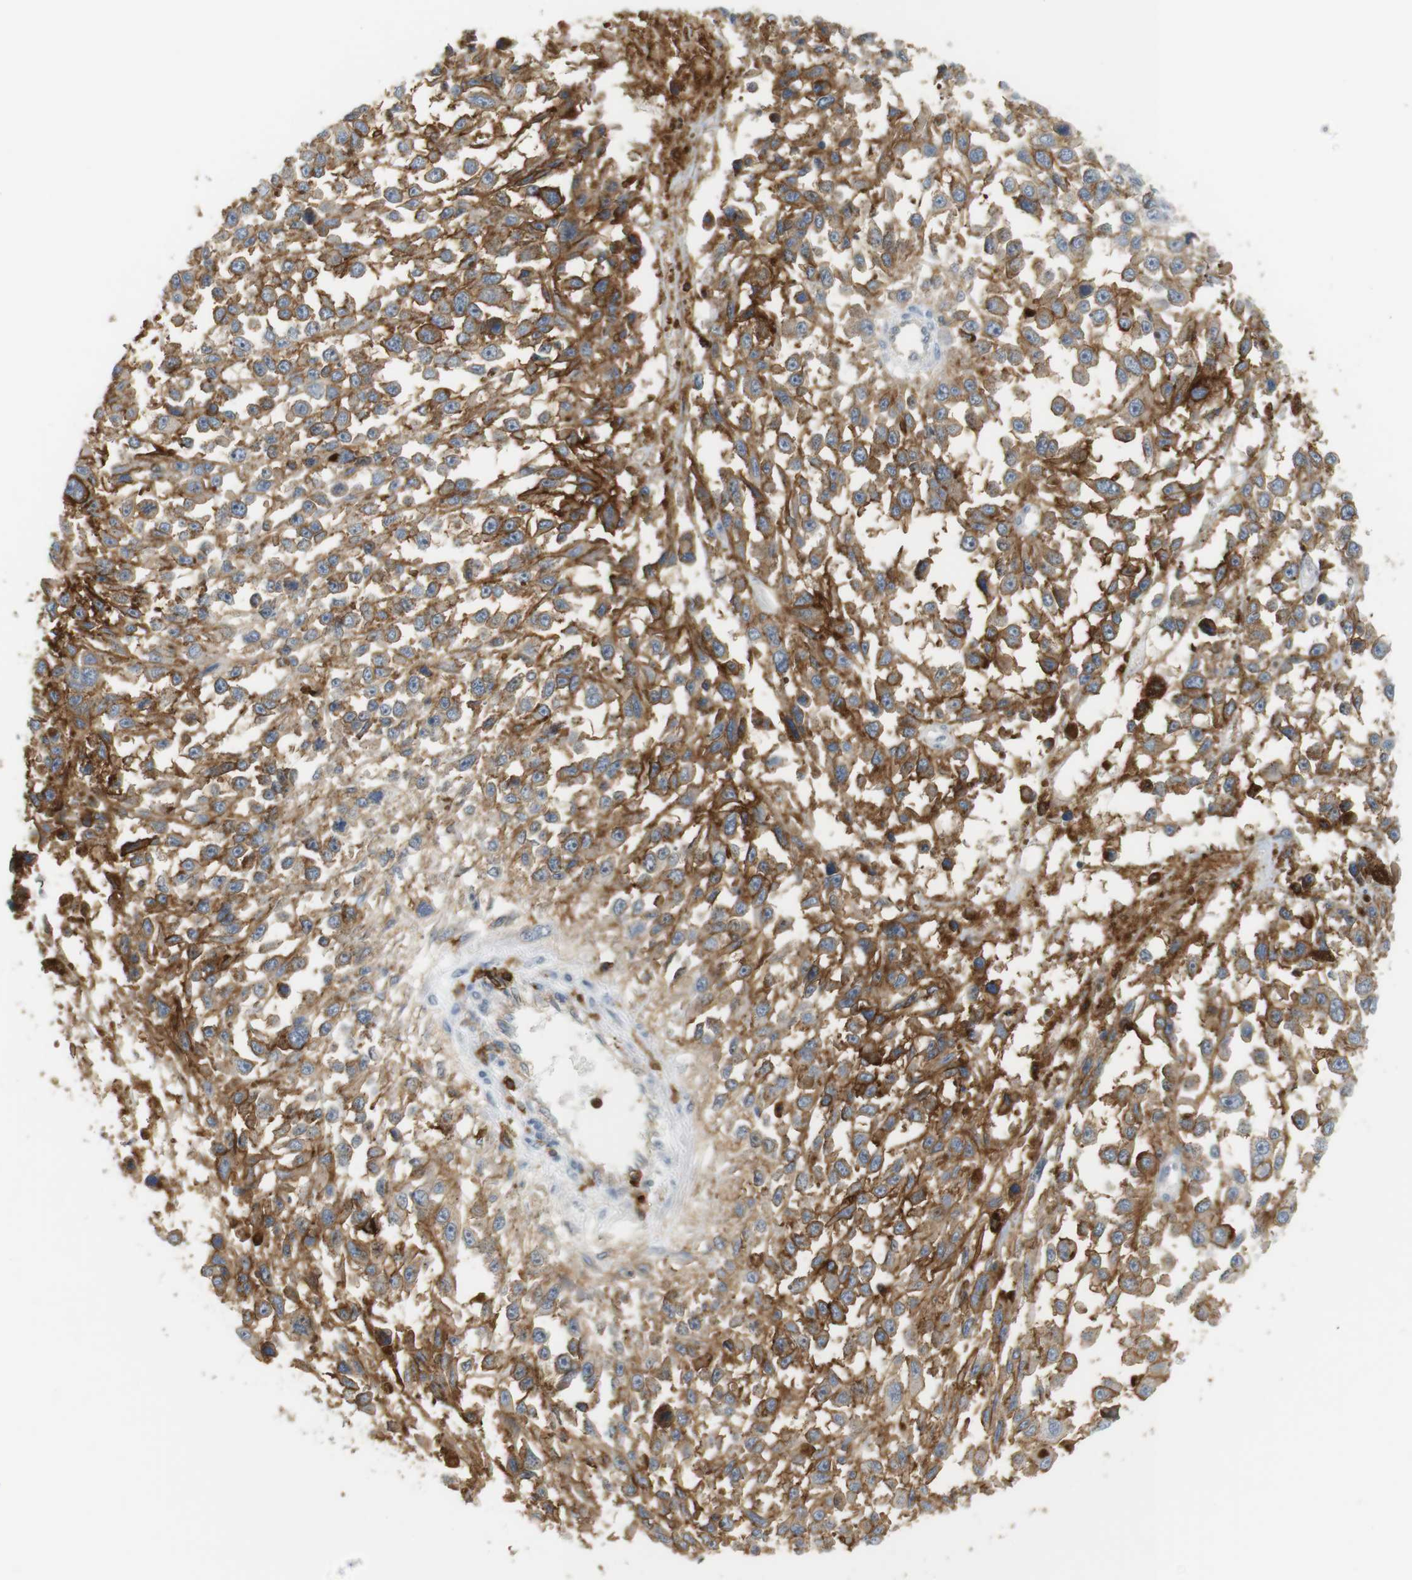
{"staining": {"intensity": "moderate", "quantity": ">75%", "location": "cytoplasmic/membranous"}, "tissue": "melanoma", "cell_type": "Tumor cells", "image_type": "cancer", "snomed": [{"axis": "morphology", "description": "Malignant melanoma, Metastatic site"}, {"axis": "topography", "description": "Lymph node"}], "caption": "Approximately >75% of tumor cells in human melanoma display moderate cytoplasmic/membranous protein positivity as visualized by brown immunohistochemical staining.", "gene": "SIRPA", "patient": {"sex": "male", "age": 59}}